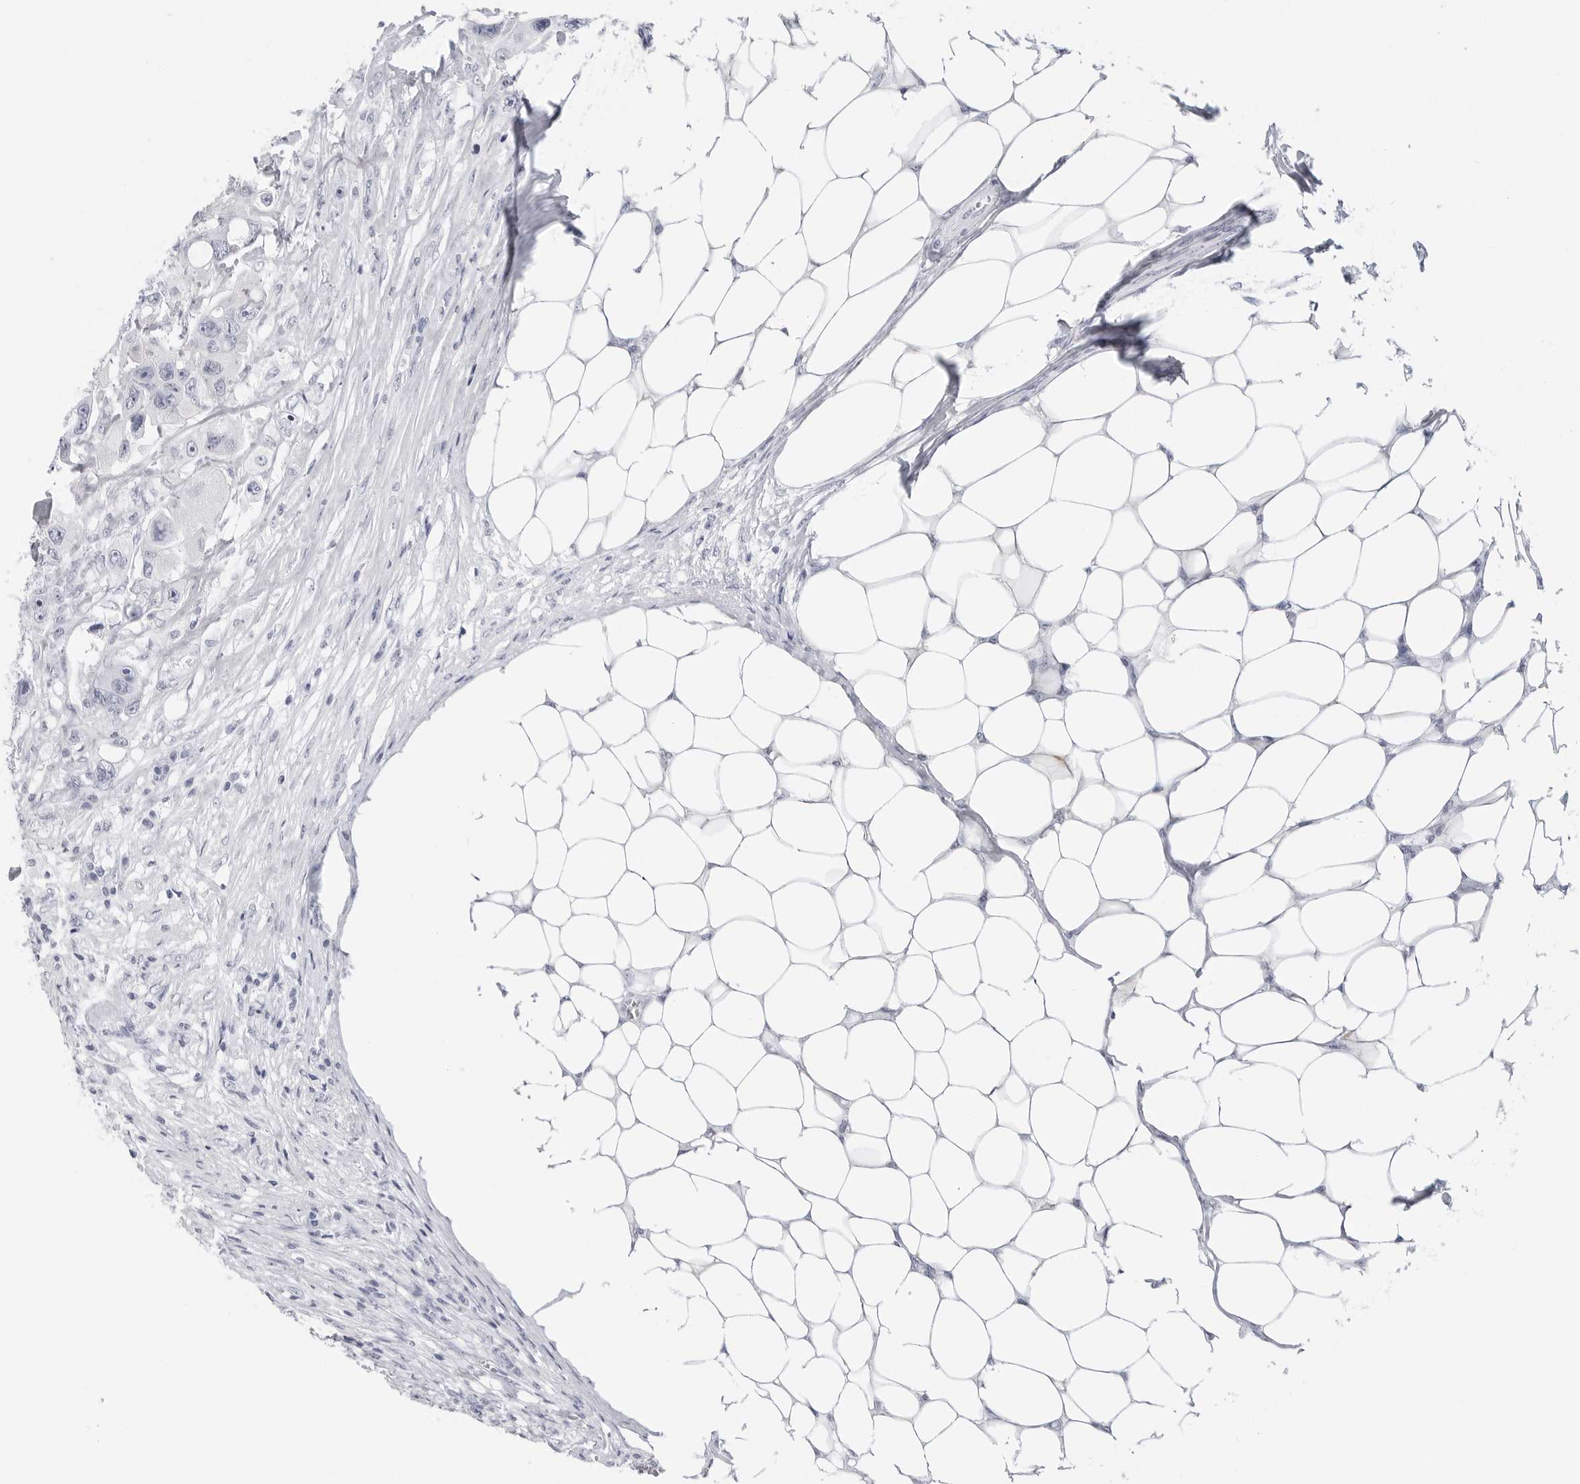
{"staining": {"intensity": "negative", "quantity": "none", "location": "none"}, "tissue": "colorectal cancer", "cell_type": "Tumor cells", "image_type": "cancer", "snomed": [{"axis": "morphology", "description": "Adenocarcinoma, NOS"}, {"axis": "topography", "description": "Colon"}], "caption": "Tumor cells are negative for brown protein staining in adenocarcinoma (colorectal).", "gene": "SLC19A1", "patient": {"sex": "female", "age": 46}}